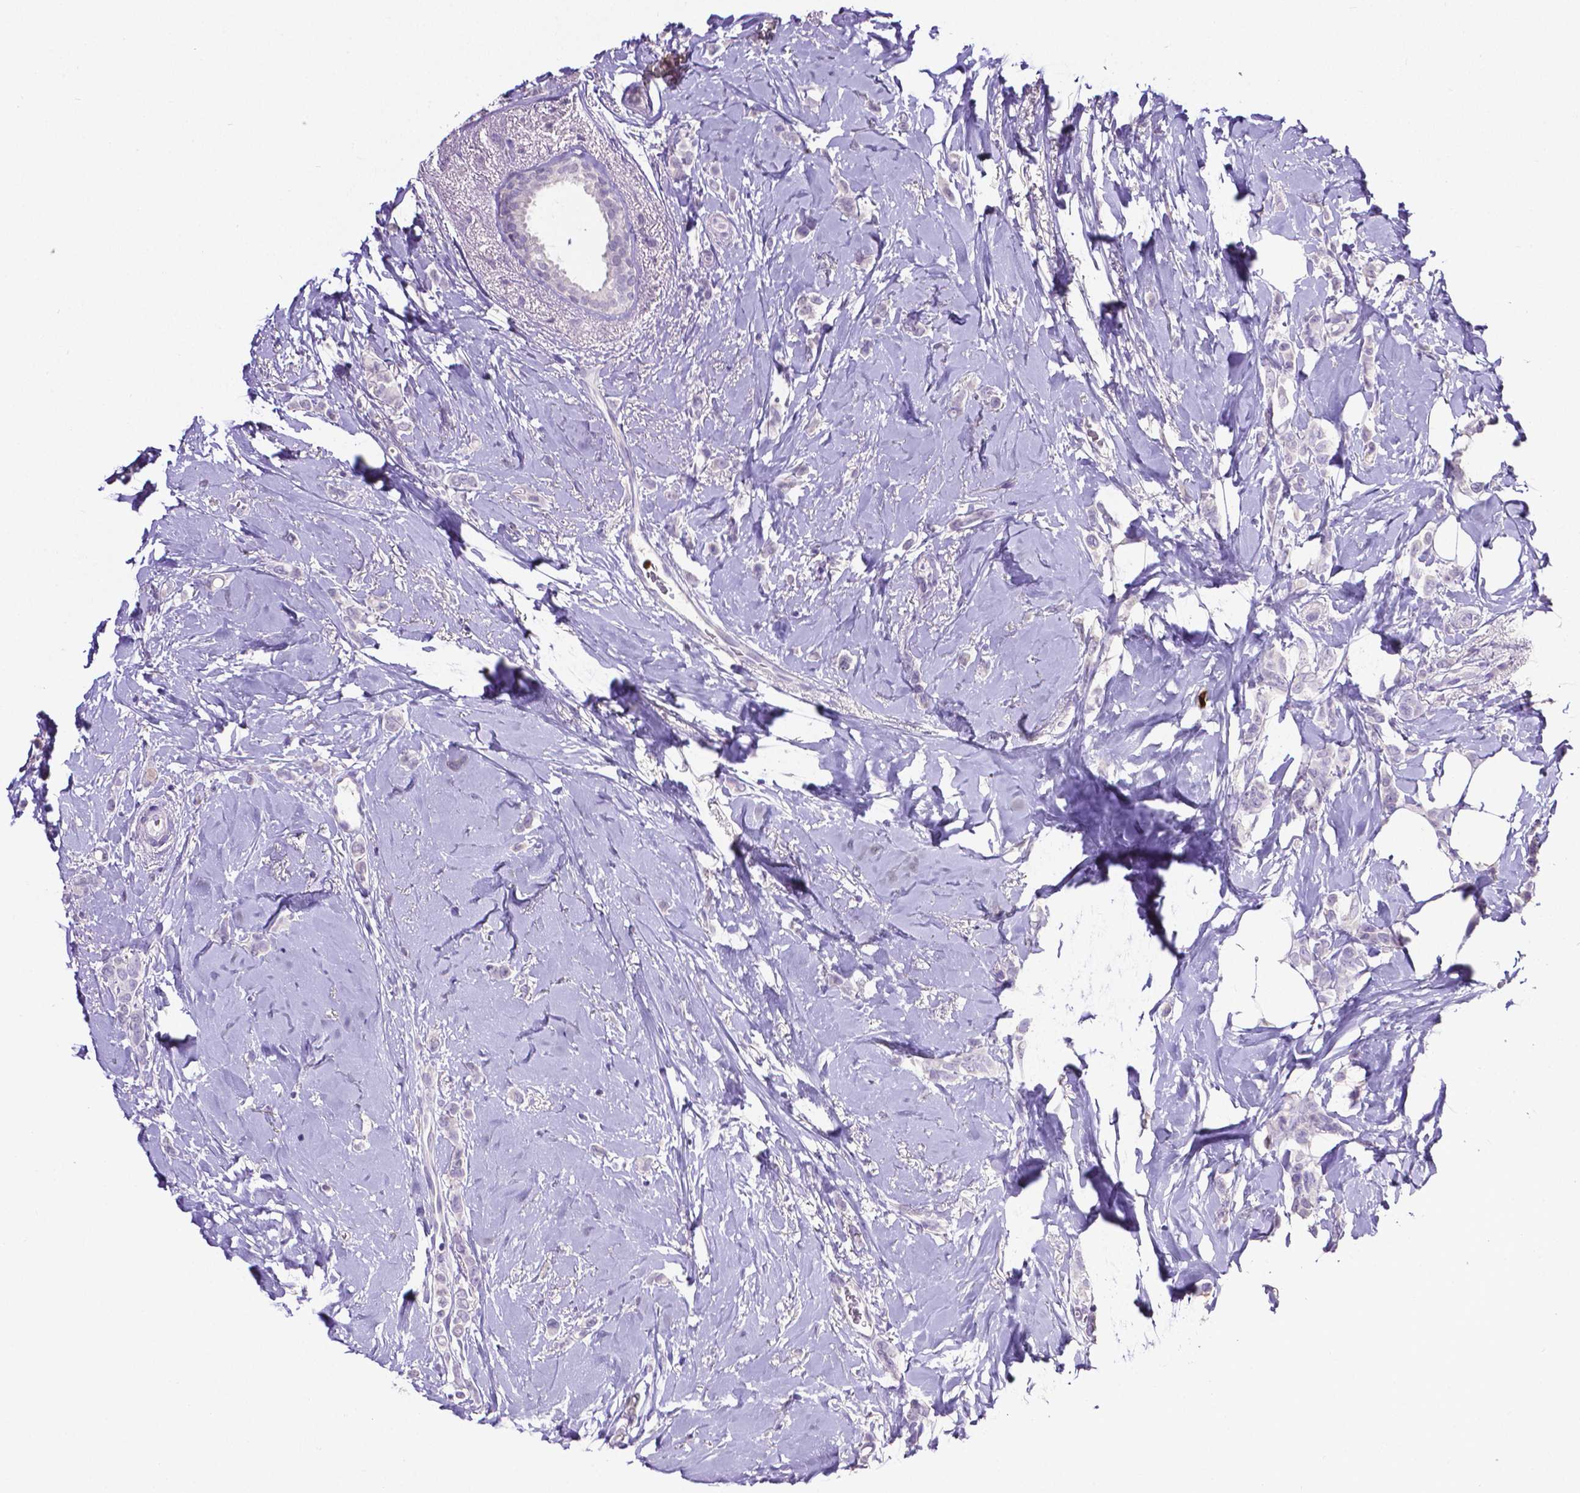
{"staining": {"intensity": "negative", "quantity": "none", "location": "none"}, "tissue": "breast cancer", "cell_type": "Tumor cells", "image_type": "cancer", "snomed": [{"axis": "morphology", "description": "Lobular carcinoma"}, {"axis": "topography", "description": "Breast"}], "caption": "A high-resolution photomicrograph shows immunohistochemistry staining of breast lobular carcinoma, which reveals no significant staining in tumor cells.", "gene": "MMP9", "patient": {"sex": "female", "age": 66}}